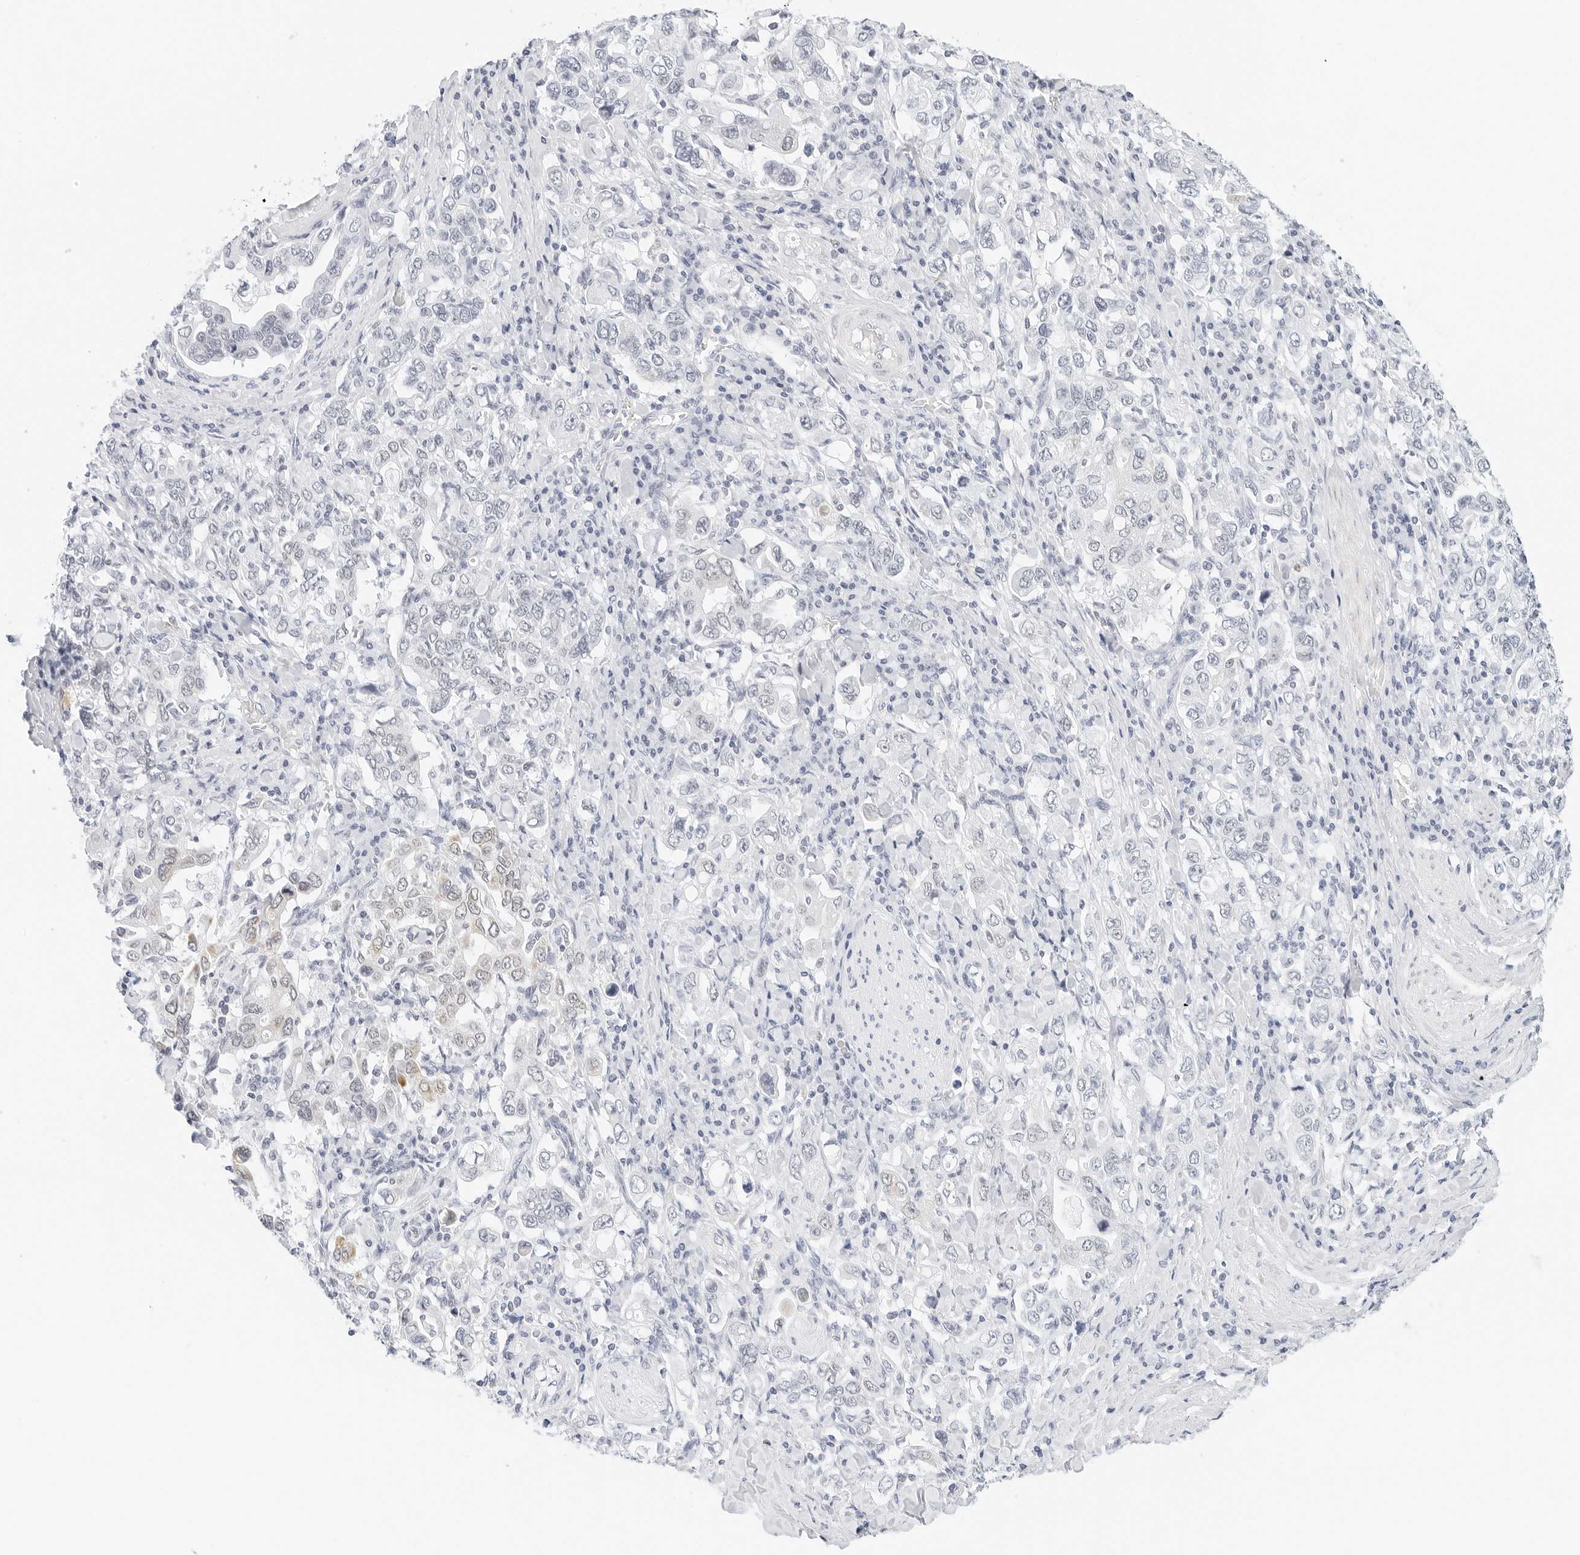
{"staining": {"intensity": "negative", "quantity": "none", "location": "none"}, "tissue": "stomach cancer", "cell_type": "Tumor cells", "image_type": "cancer", "snomed": [{"axis": "morphology", "description": "Adenocarcinoma, NOS"}, {"axis": "topography", "description": "Stomach, upper"}], "caption": "Adenocarcinoma (stomach) stained for a protein using IHC shows no positivity tumor cells.", "gene": "CD22", "patient": {"sex": "male", "age": 62}}